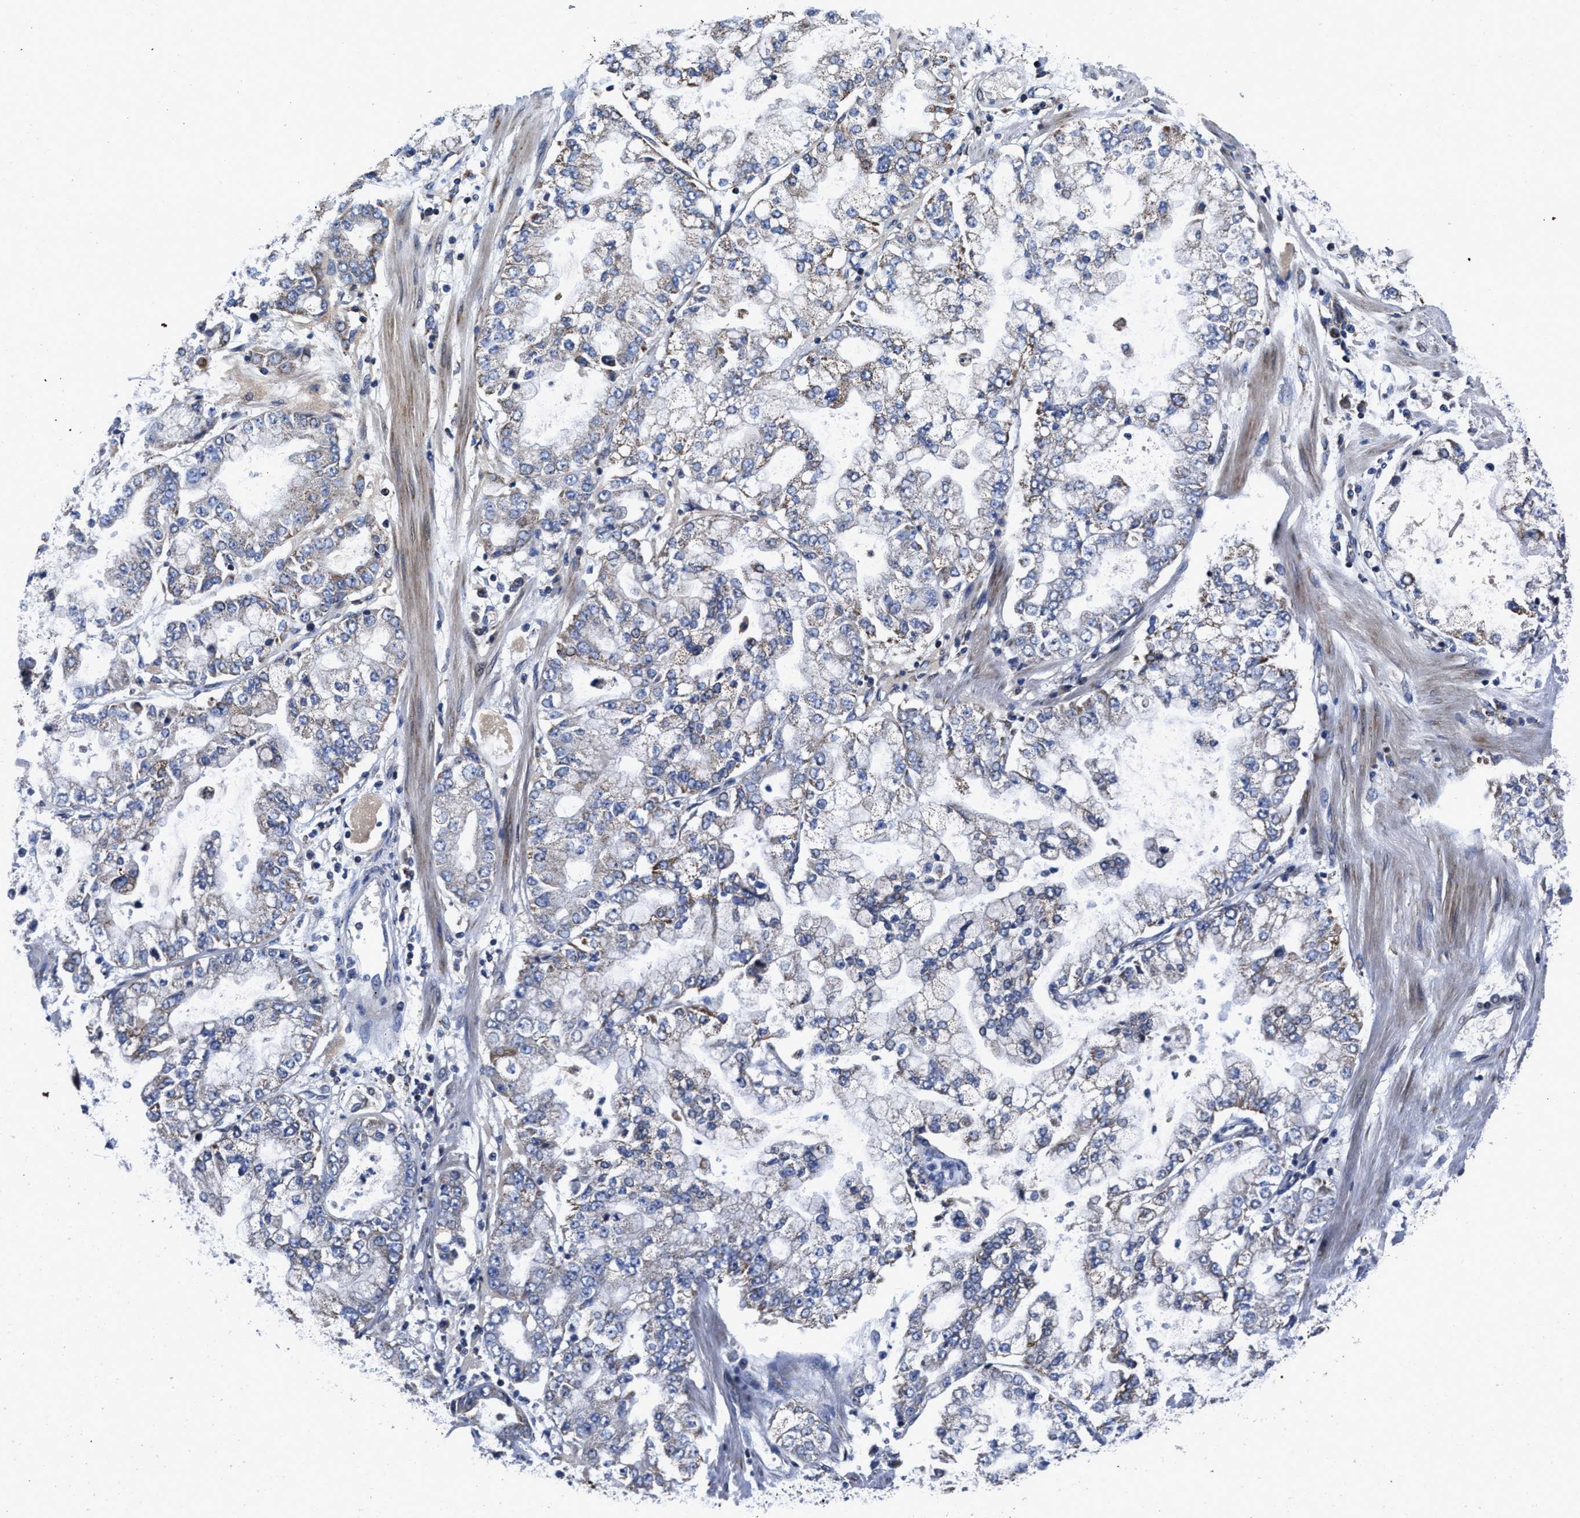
{"staining": {"intensity": "weak", "quantity": "25%-75%", "location": "cytoplasmic/membranous"}, "tissue": "stomach cancer", "cell_type": "Tumor cells", "image_type": "cancer", "snomed": [{"axis": "morphology", "description": "Adenocarcinoma, NOS"}, {"axis": "topography", "description": "Stomach"}], "caption": "Adenocarcinoma (stomach) stained with a protein marker exhibits weak staining in tumor cells.", "gene": "CACNA1D", "patient": {"sex": "male", "age": 76}}